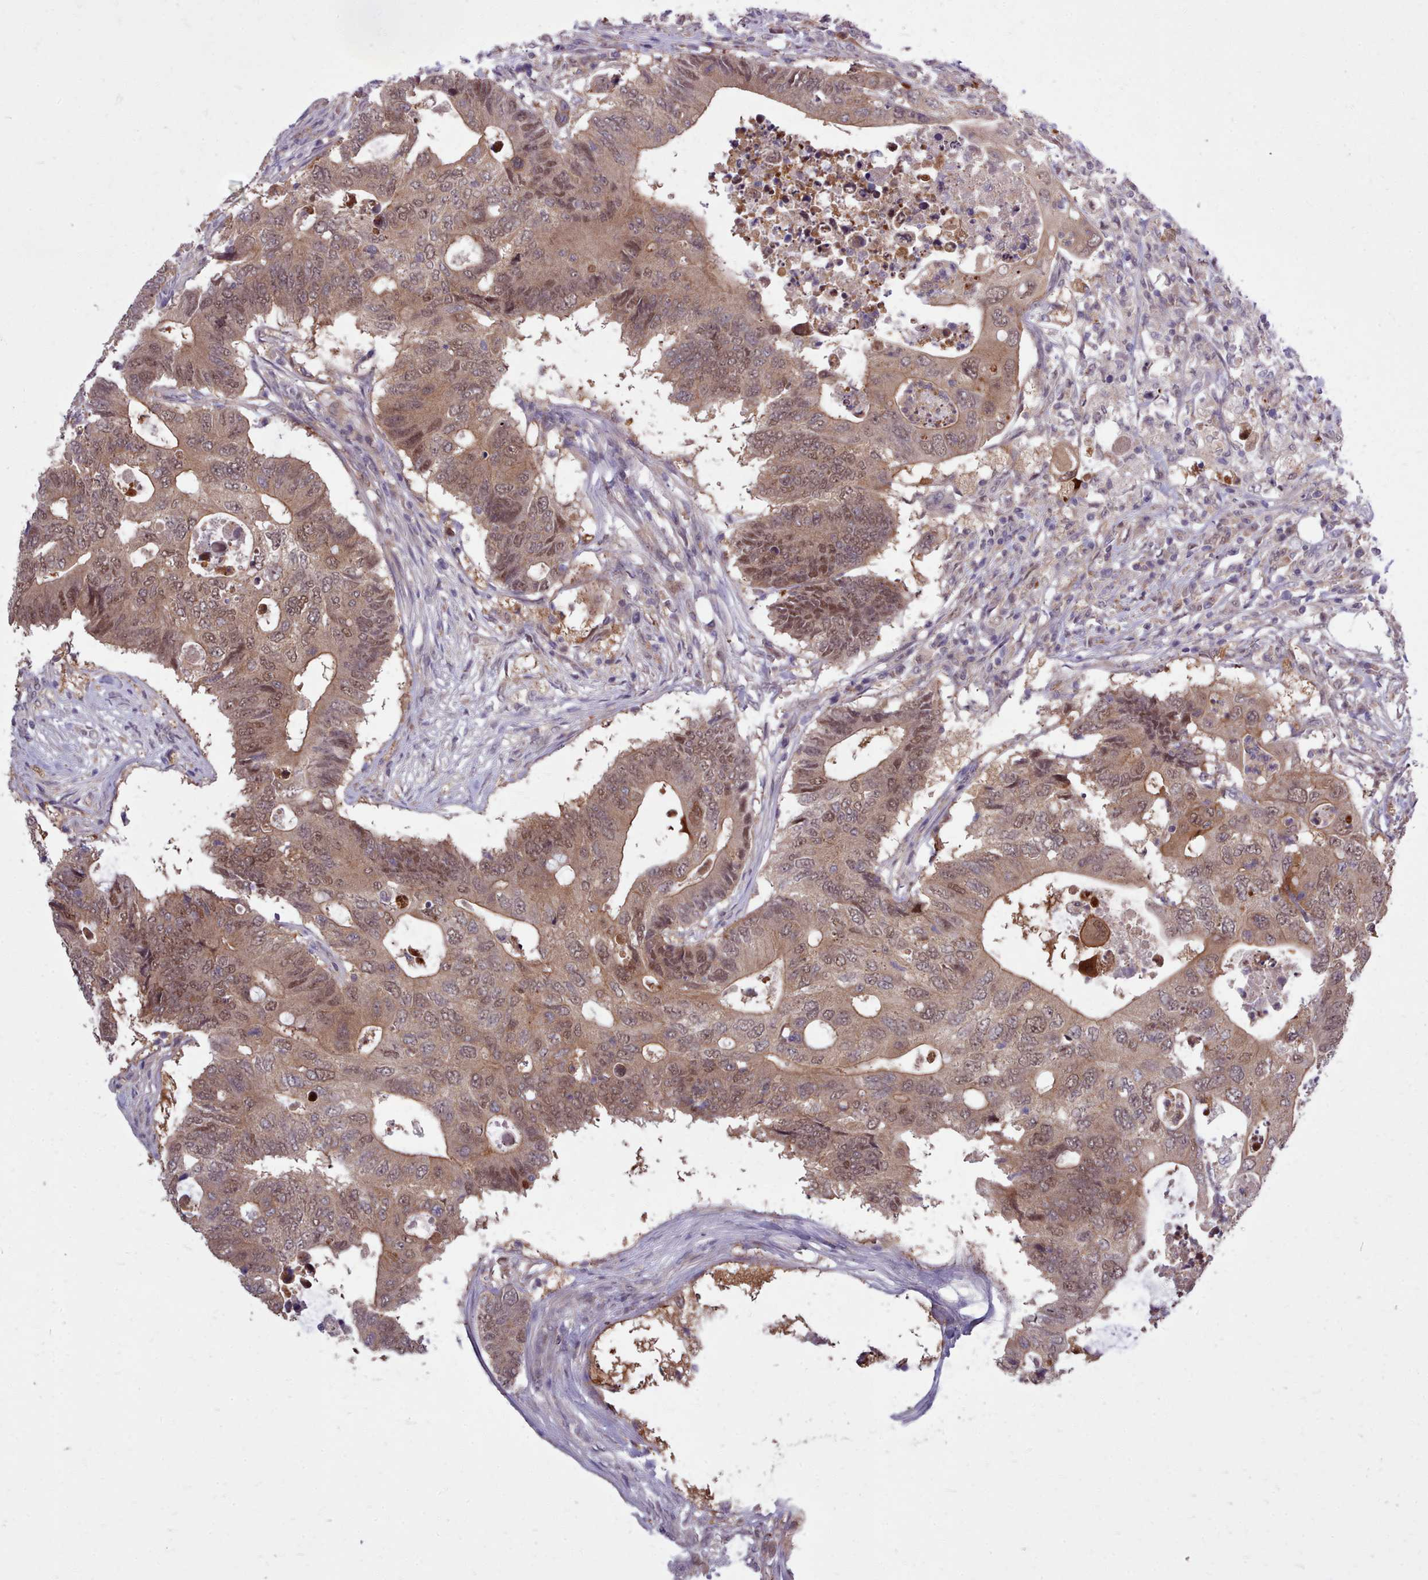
{"staining": {"intensity": "moderate", "quantity": ">75%", "location": "cytoplasmic/membranous,nuclear"}, "tissue": "colorectal cancer", "cell_type": "Tumor cells", "image_type": "cancer", "snomed": [{"axis": "morphology", "description": "Adenocarcinoma, NOS"}, {"axis": "topography", "description": "Colon"}], "caption": "The histopathology image displays immunohistochemical staining of adenocarcinoma (colorectal). There is moderate cytoplasmic/membranous and nuclear staining is seen in about >75% of tumor cells. (IHC, brightfield microscopy, high magnification).", "gene": "AHCY", "patient": {"sex": "male", "age": 71}}